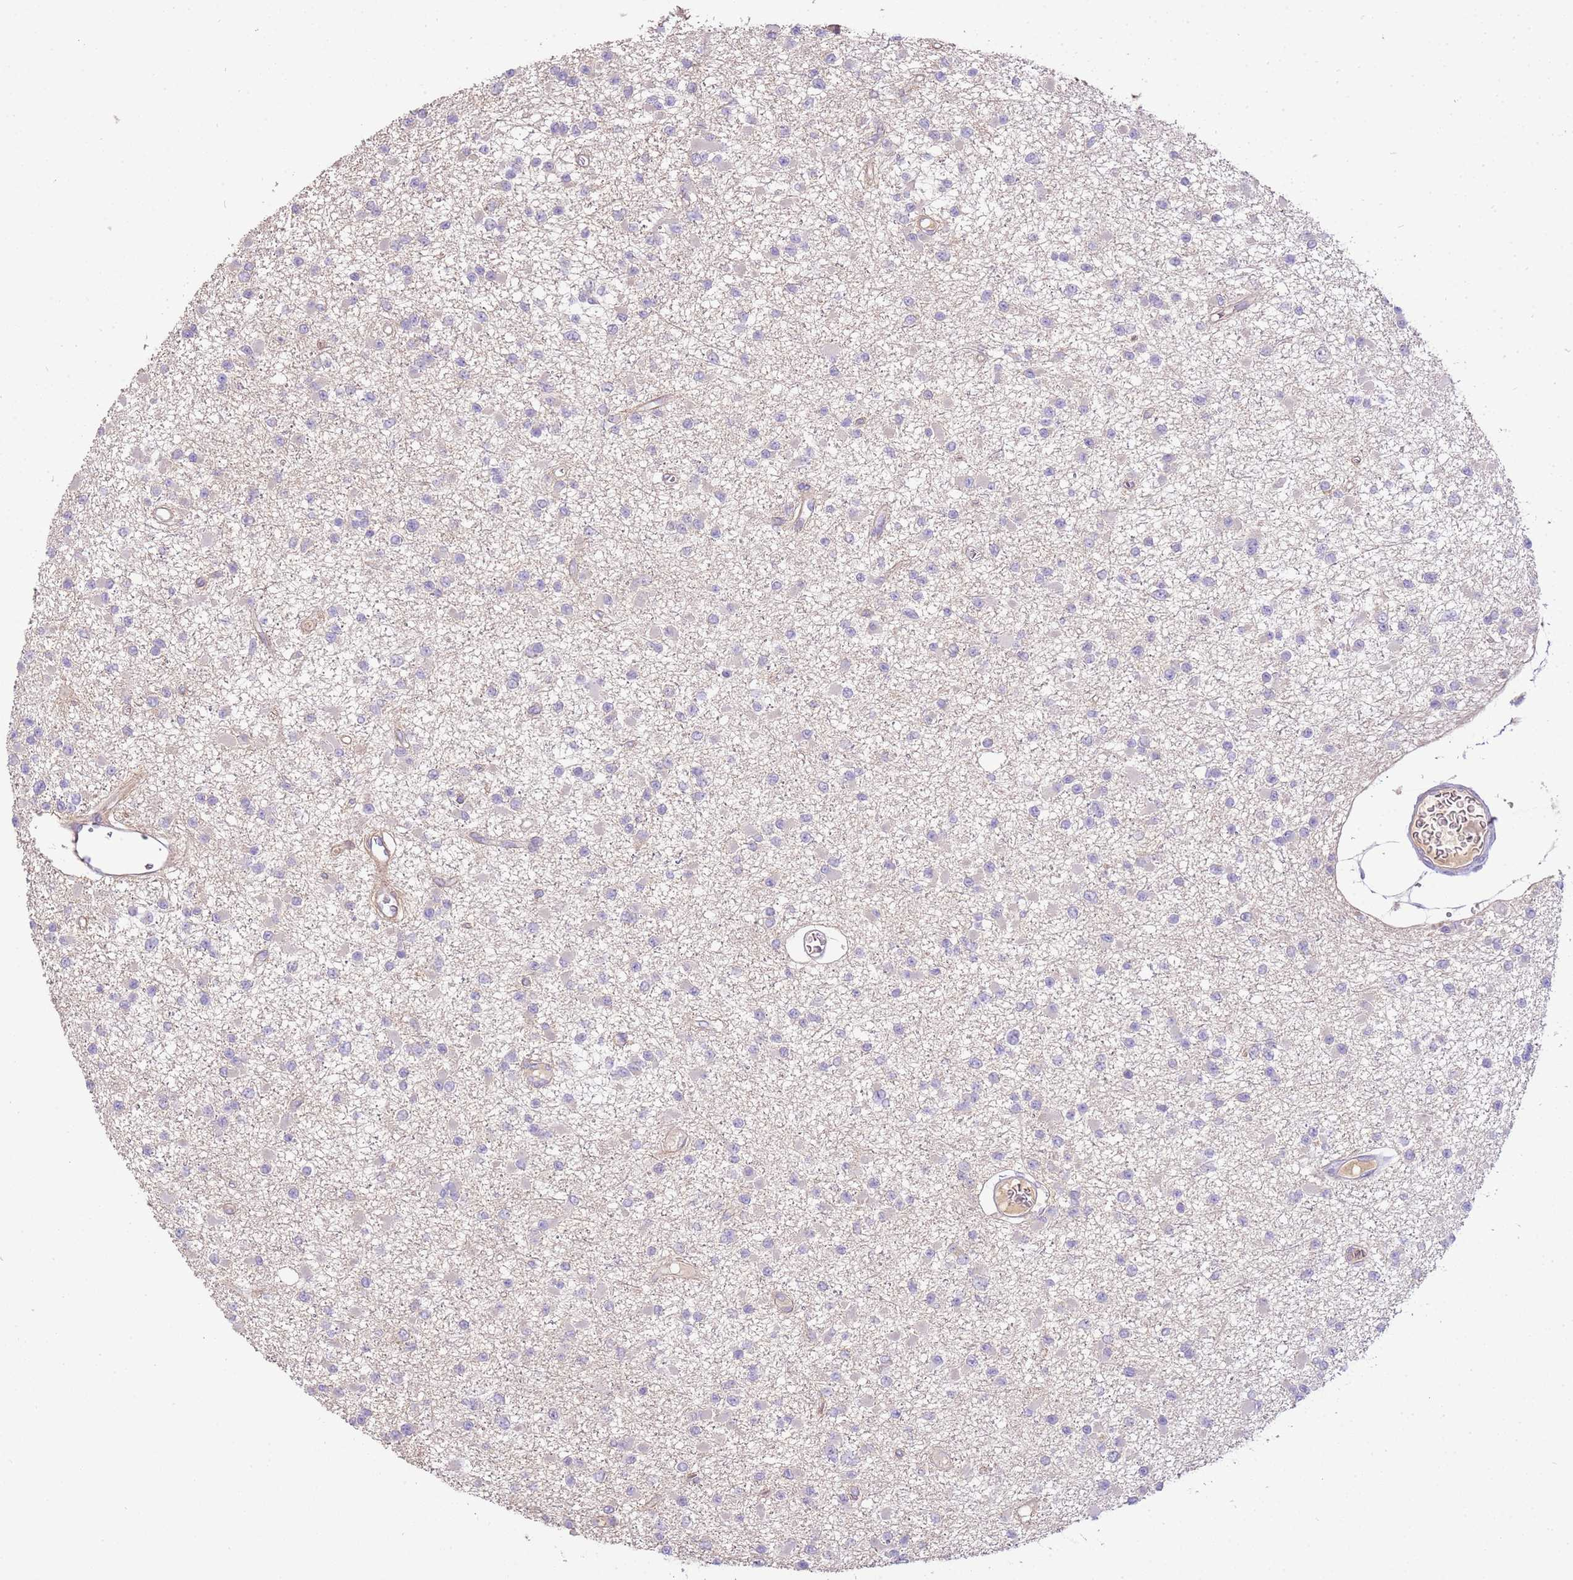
{"staining": {"intensity": "negative", "quantity": "none", "location": "none"}, "tissue": "glioma", "cell_type": "Tumor cells", "image_type": "cancer", "snomed": [{"axis": "morphology", "description": "Glioma, malignant, Low grade"}, {"axis": "topography", "description": "Brain"}], "caption": "The immunohistochemistry (IHC) photomicrograph has no significant staining in tumor cells of glioma tissue.", "gene": "IL2RG", "patient": {"sex": "female", "age": 22}}